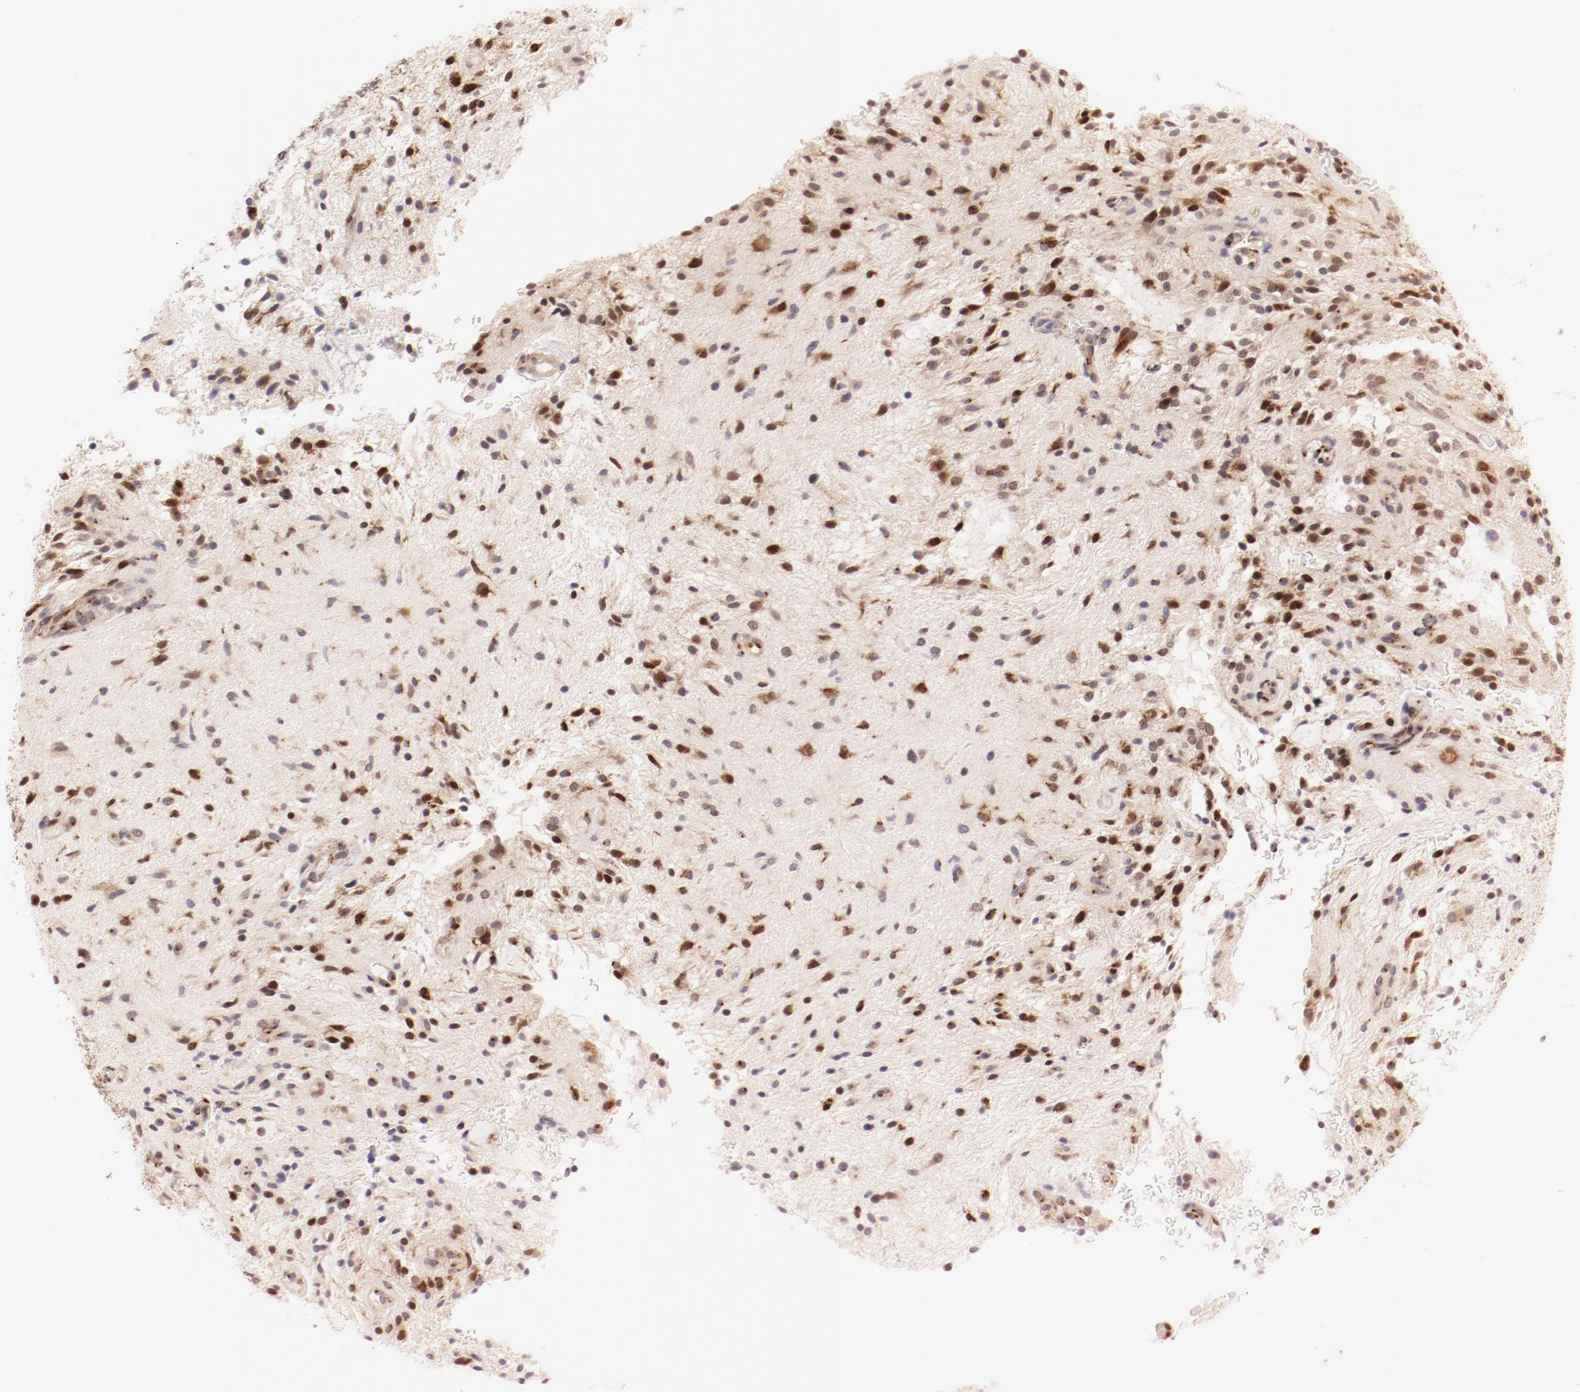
{"staining": {"intensity": "moderate", "quantity": "25%-75%", "location": "nuclear"}, "tissue": "glioma", "cell_type": "Tumor cells", "image_type": "cancer", "snomed": [{"axis": "morphology", "description": "Glioma, malignant, NOS"}, {"axis": "topography", "description": "Cerebellum"}], "caption": "Glioma stained with a brown dye shows moderate nuclear positive staining in approximately 25%-75% of tumor cells.", "gene": "RPL12", "patient": {"sex": "female", "age": 10}}